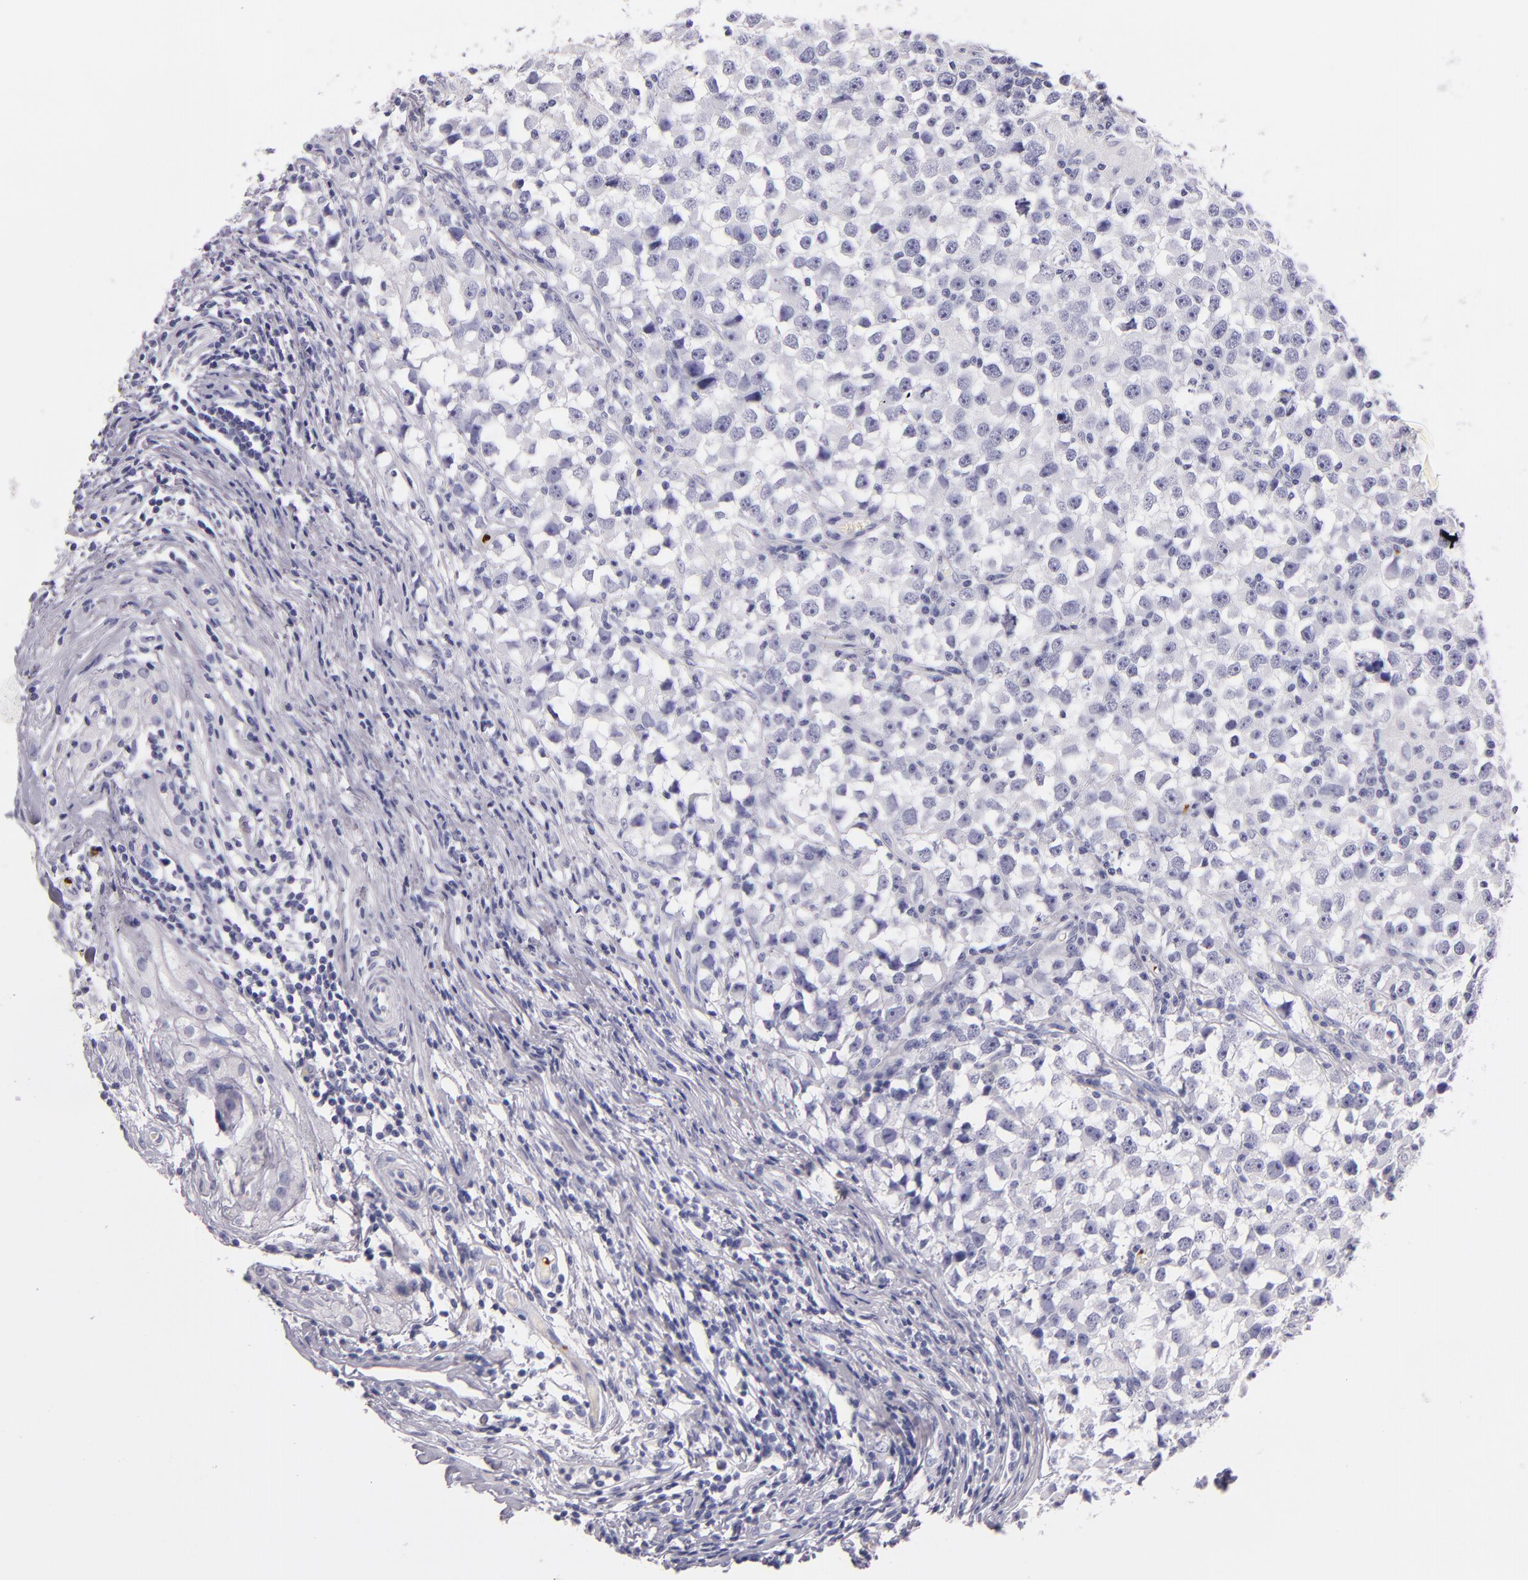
{"staining": {"intensity": "negative", "quantity": "none", "location": "none"}, "tissue": "testis cancer", "cell_type": "Tumor cells", "image_type": "cancer", "snomed": [{"axis": "morphology", "description": "Seminoma, NOS"}, {"axis": "topography", "description": "Testis"}], "caption": "A histopathology image of testis cancer stained for a protein demonstrates no brown staining in tumor cells. The staining is performed using DAB brown chromogen with nuclei counter-stained in using hematoxylin.", "gene": "GP1BA", "patient": {"sex": "male", "age": 33}}